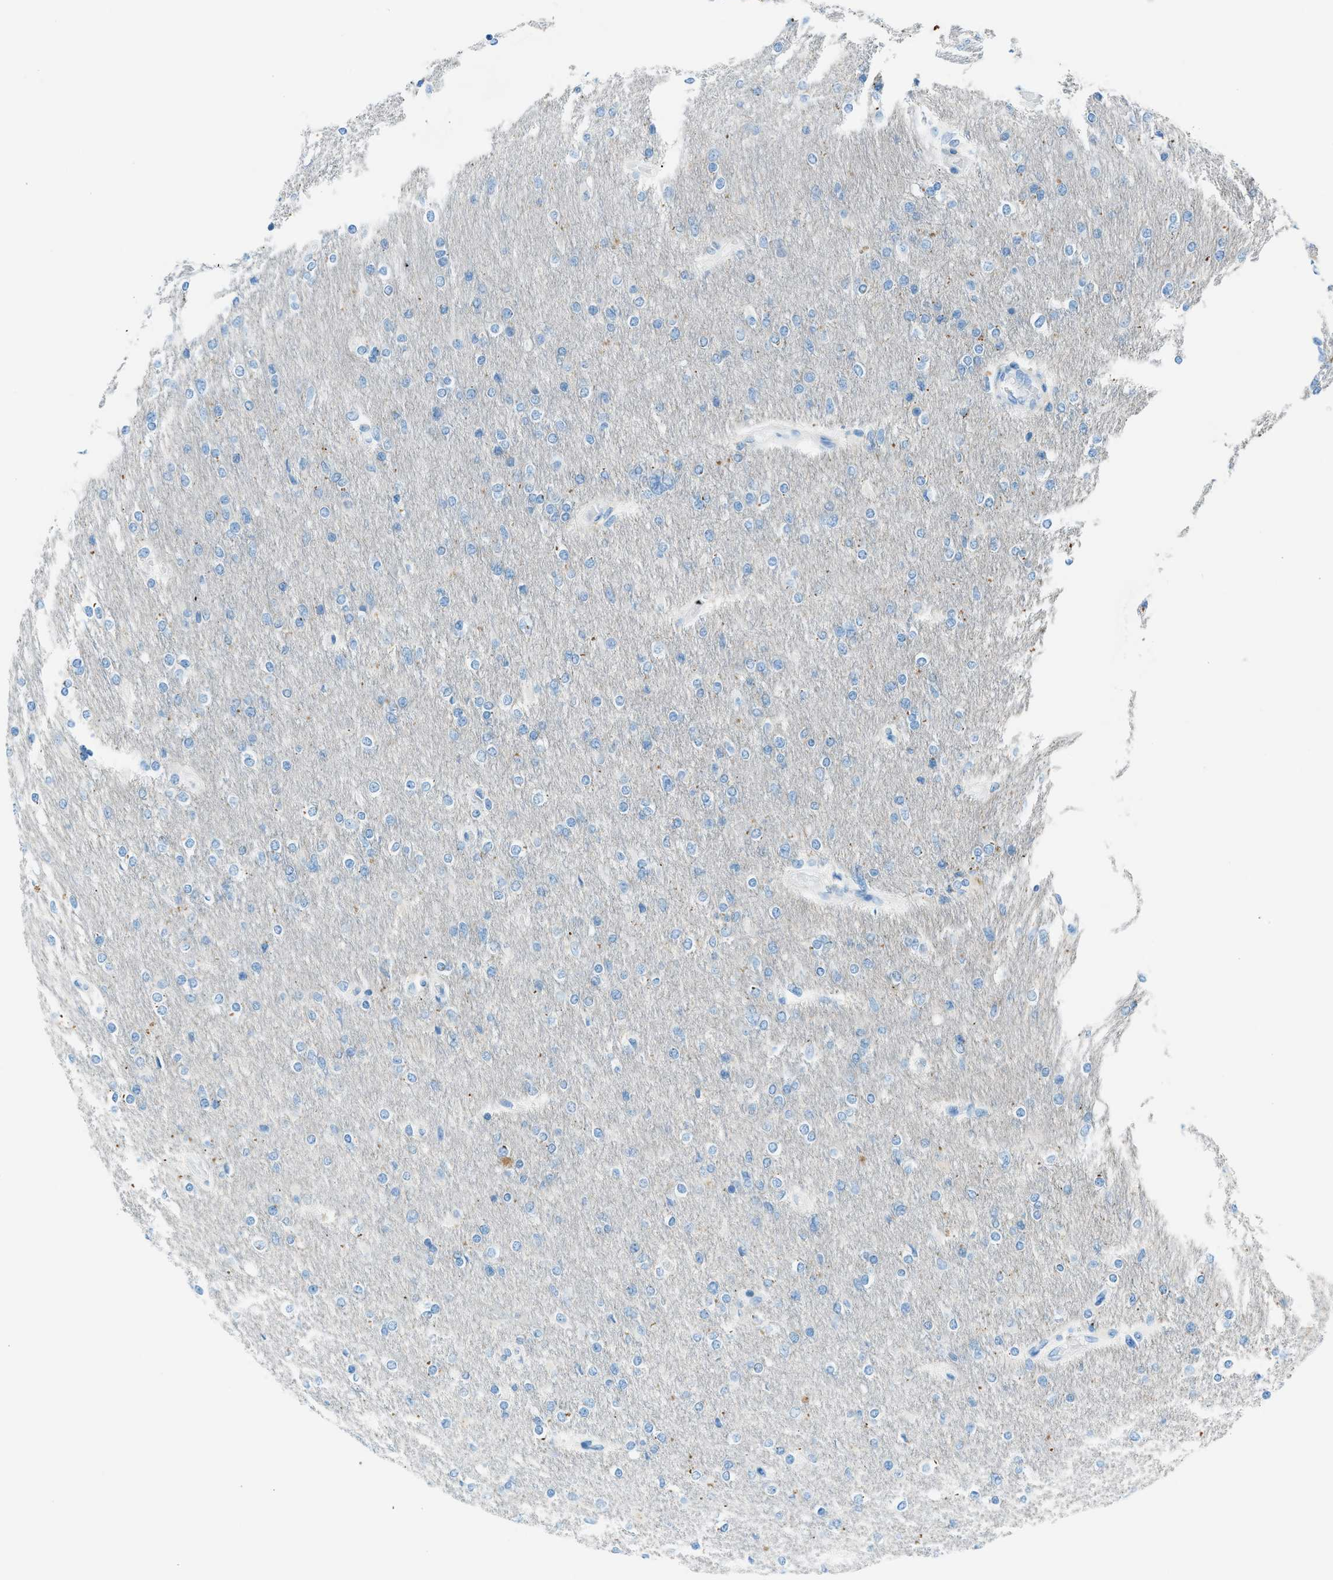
{"staining": {"intensity": "negative", "quantity": "none", "location": "none"}, "tissue": "glioma", "cell_type": "Tumor cells", "image_type": "cancer", "snomed": [{"axis": "morphology", "description": "Glioma, malignant, High grade"}, {"axis": "topography", "description": "Cerebral cortex"}], "caption": "Immunohistochemical staining of human glioma shows no significant positivity in tumor cells.", "gene": "C21orf62", "patient": {"sex": "female", "age": 36}}